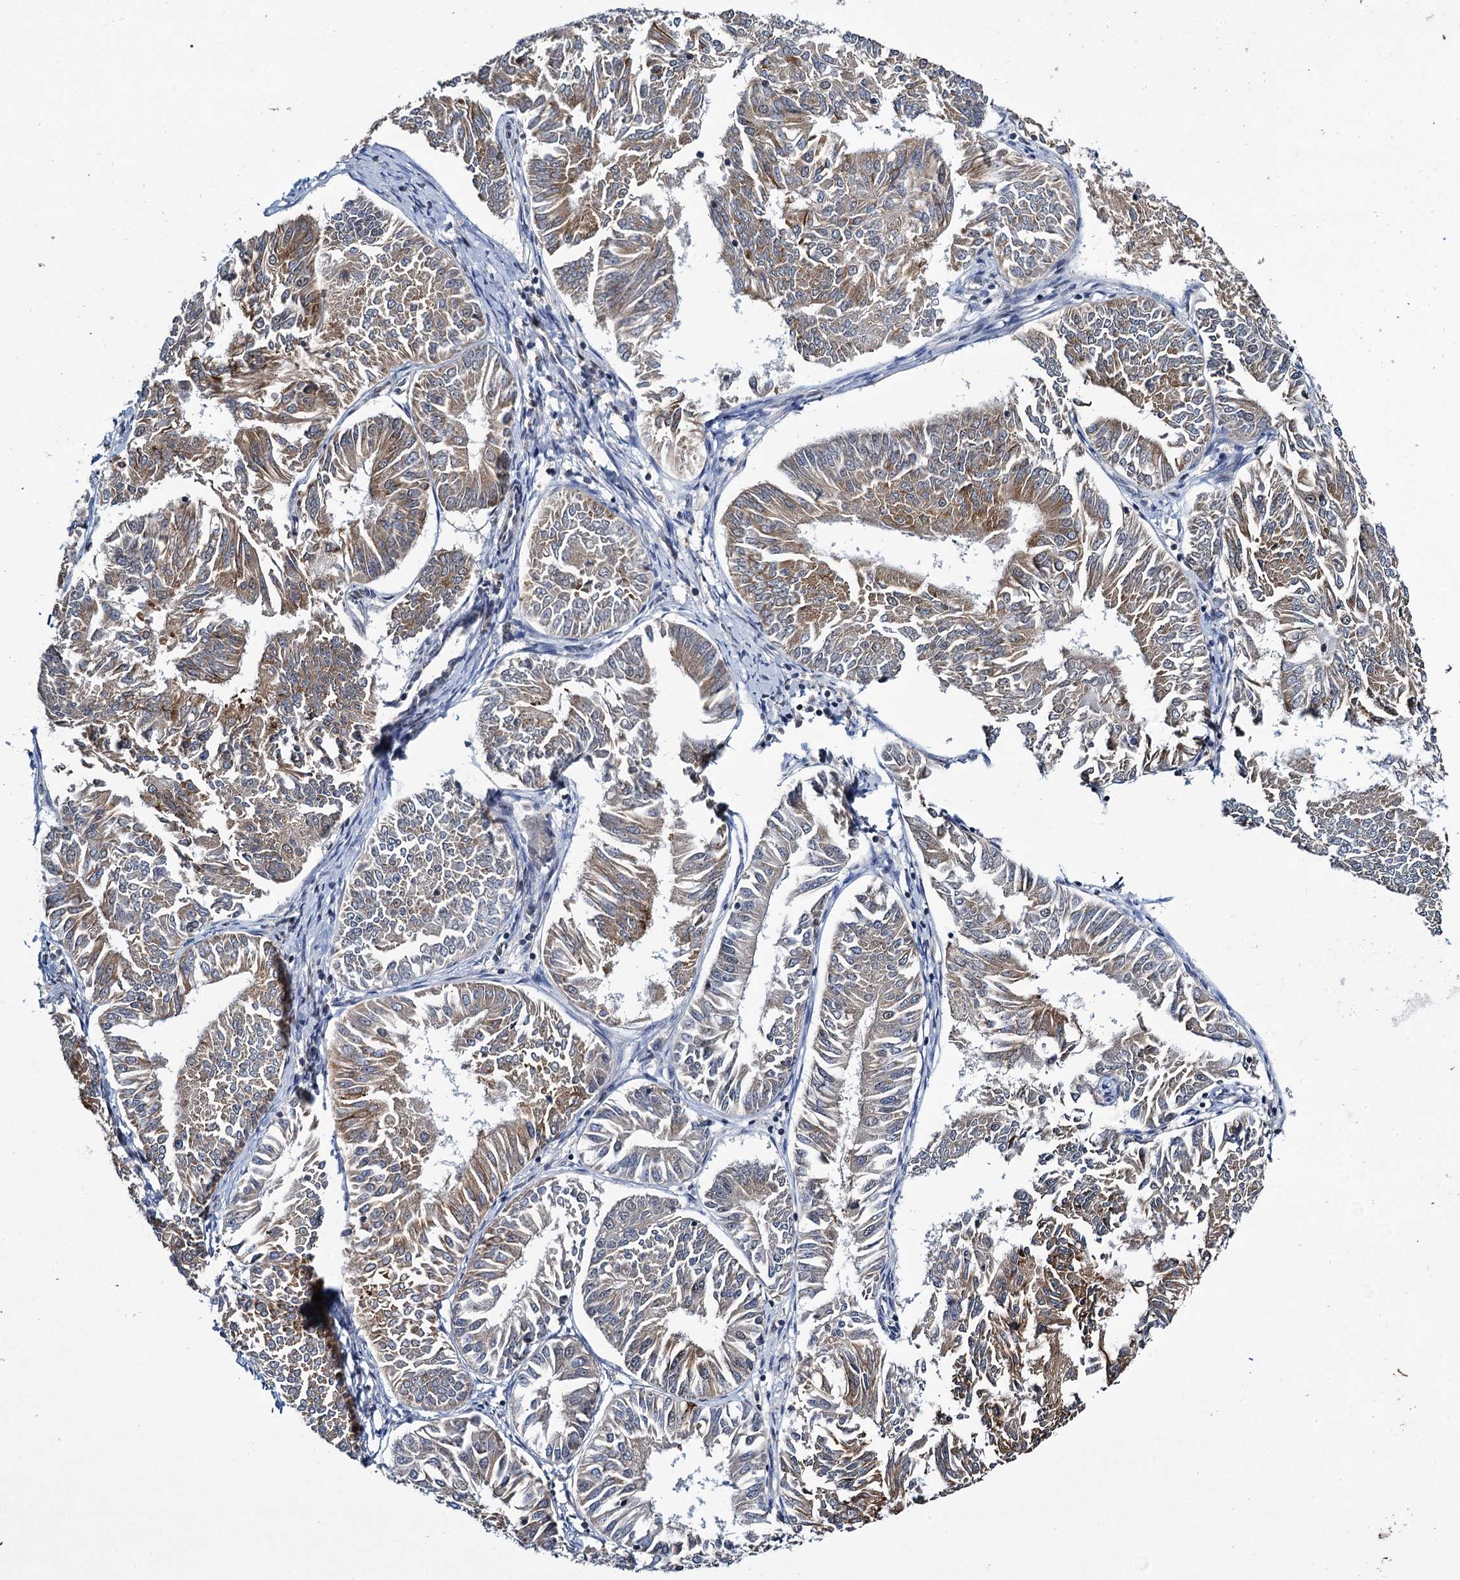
{"staining": {"intensity": "weak", "quantity": "25%-75%", "location": "cytoplasmic/membranous"}, "tissue": "endometrial cancer", "cell_type": "Tumor cells", "image_type": "cancer", "snomed": [{"axis": "morphology", "description": "Adenocarcinoma, NOS"}, {"axis": "topography", "description": "Endometrium"}], "caption": "Brown immunohistochemical staining in endometrial cancer (adenocarcinoma) exhibits weak cytoplasmic/membranous expression in approximately 25%-75% of tumor cells.", "gene": "ARHGAP42", "patient": {"sex": "female", "age": 58}}